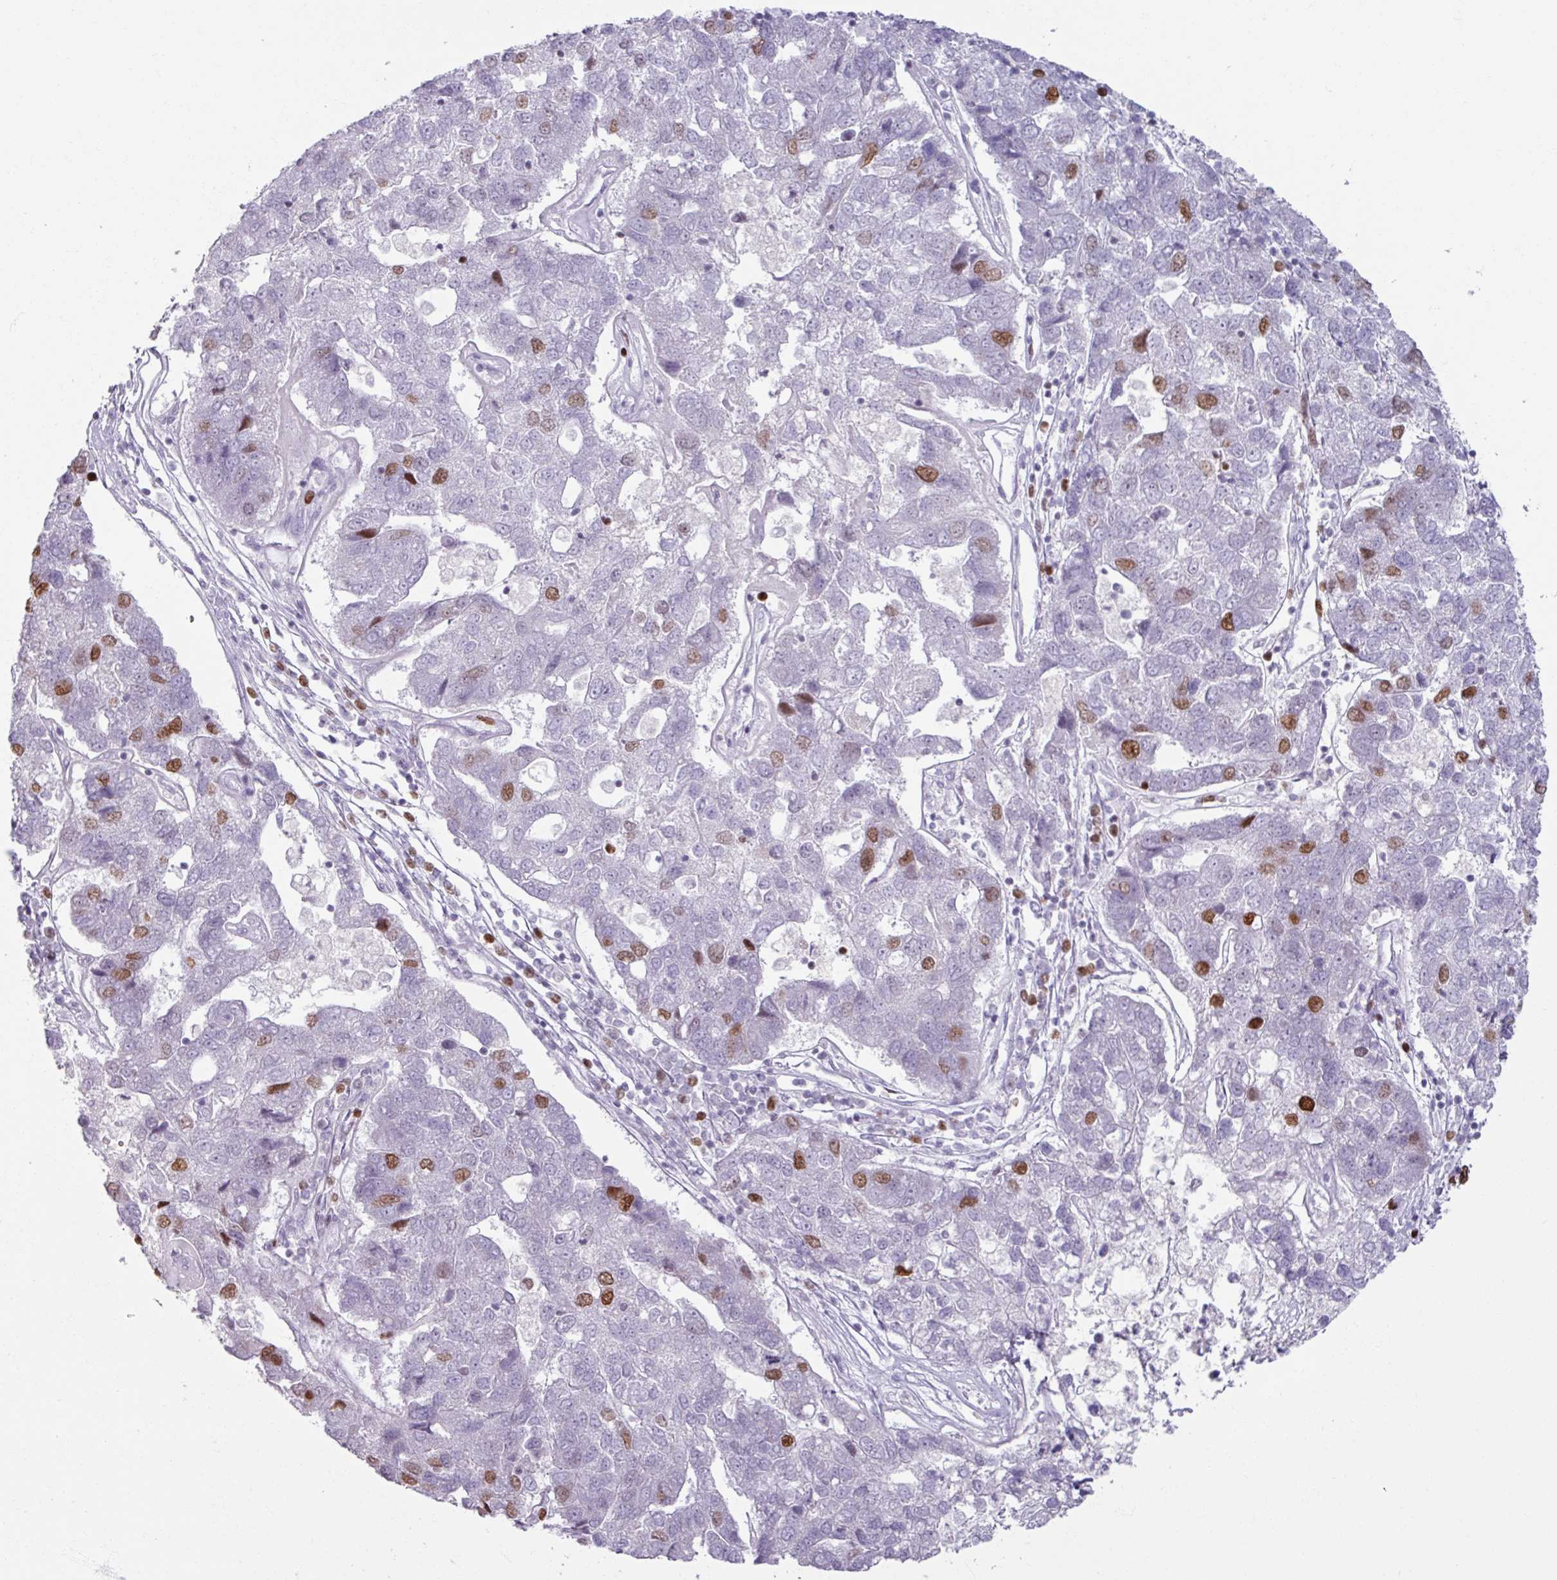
{"staining": {"intensity": "moderate", "quantity": "<25%", "location": "nuclear"}, "tissue": "pancreatic cancer", "cell_type": "Tumor cells", "image_type": "cancer", "snomed": [{"axis": "morphology", "description": "Adenocarcinoma, NOS"}, {"axis": "topography", "description": "Pancreas"}], "caption": "Pancreatic cancer stained for a protein reveals moderate nuclear positivity in tumor cells. Nuclei are stained in blue.", "gene": "ATAD2", "patient": {"sex": "female", "age": 61}}